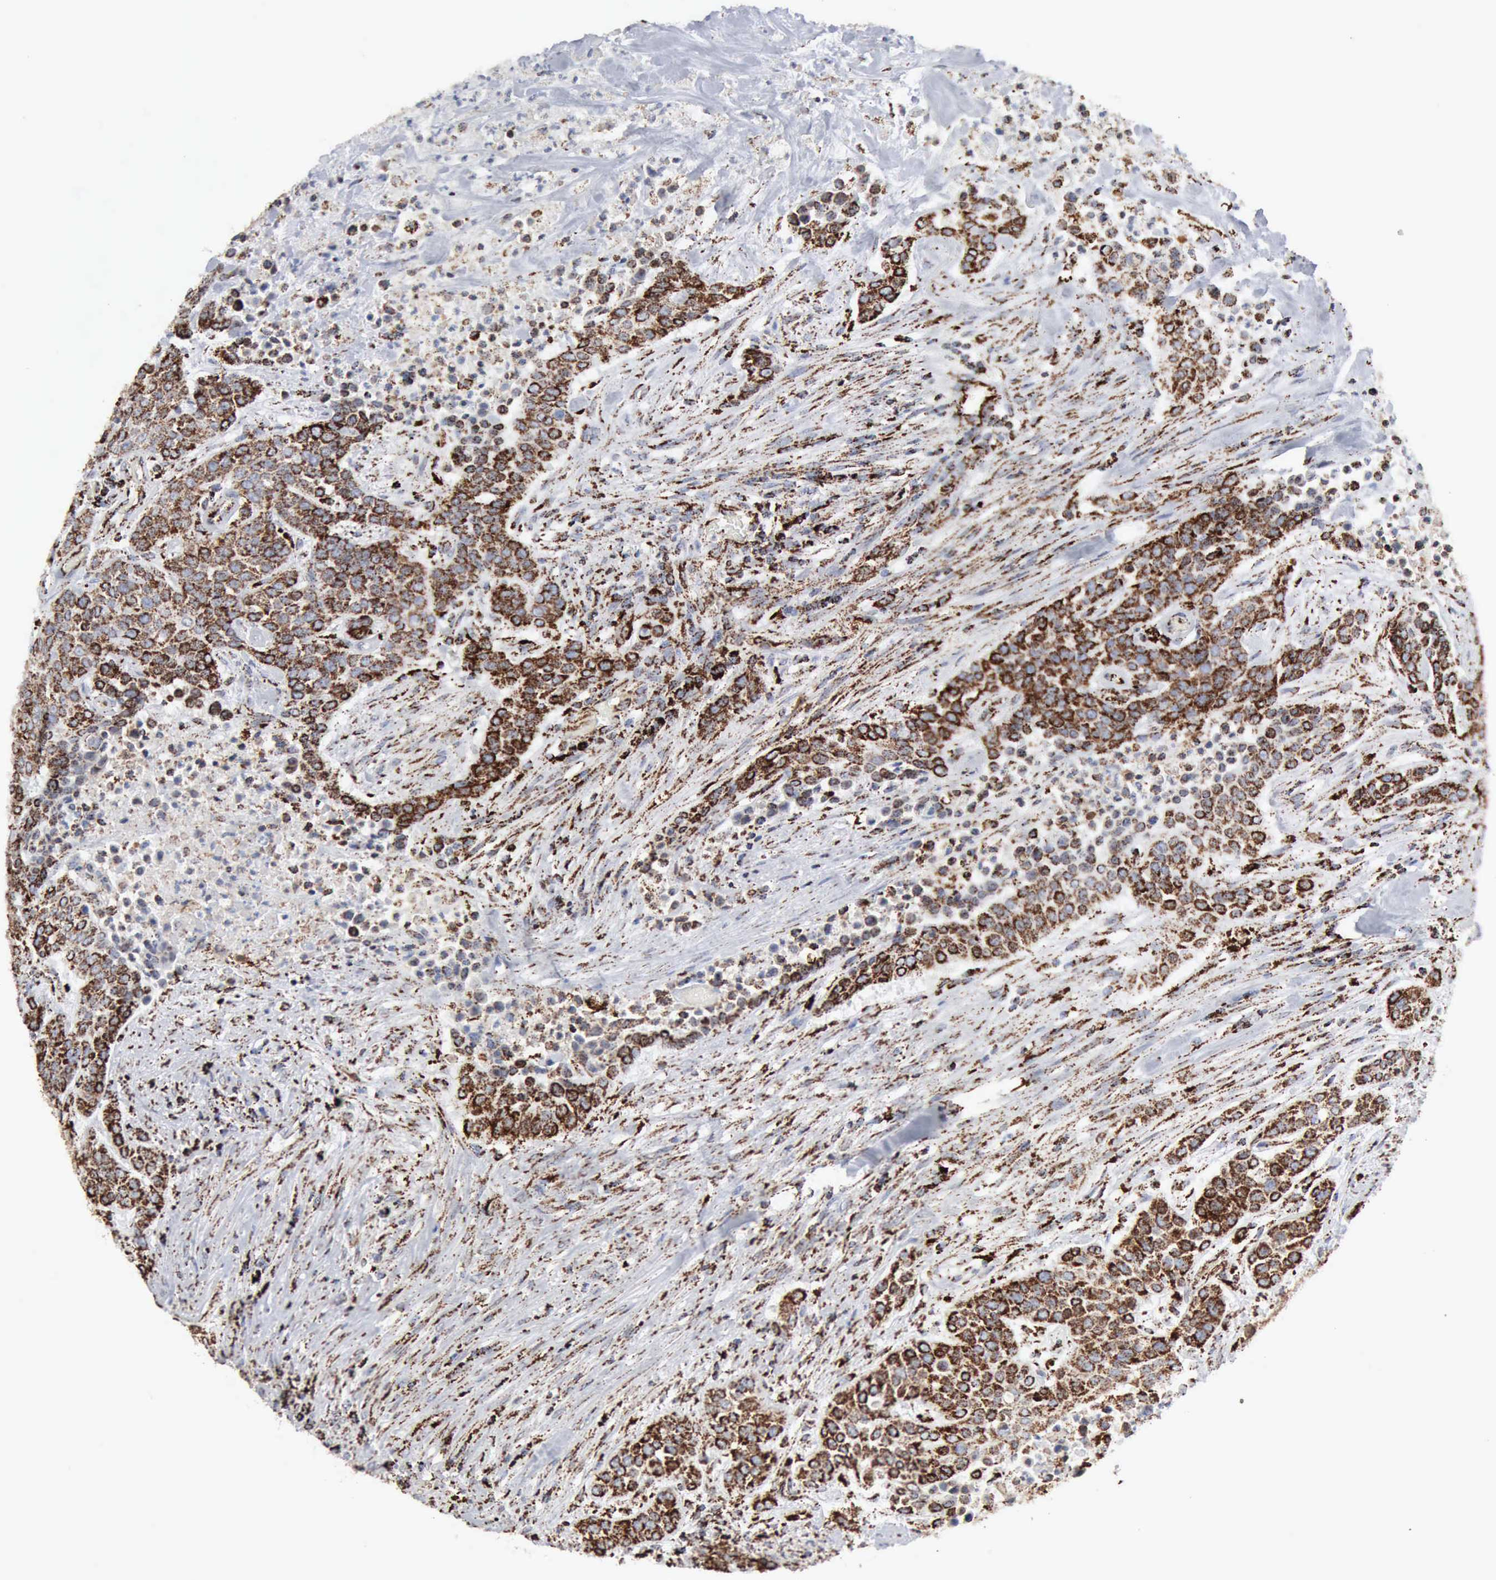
{"staining": {"intensity": "strong", "quantity": ">75%", "location": "cytoplasmic/membranous"}, "tissue": "urothelial cancer", "cell_type": "Tumor cells", "image_type": "cancer", "snomed": [{"axis": "morphology", "description": "Urothelial carcinoma, High grade"}, {"axis": "topography", "description": "Urinary bladder"}], "caption": "Protein analysis of urothelial cancer tissue exhibits strong cytoplasmic/membranous staining in about >75% of tumor cells. (Brightfield microscopy of DAB IHC at high magnification).", "gene": "ACO2", "patient": {"sex": "male", "age": 74}}